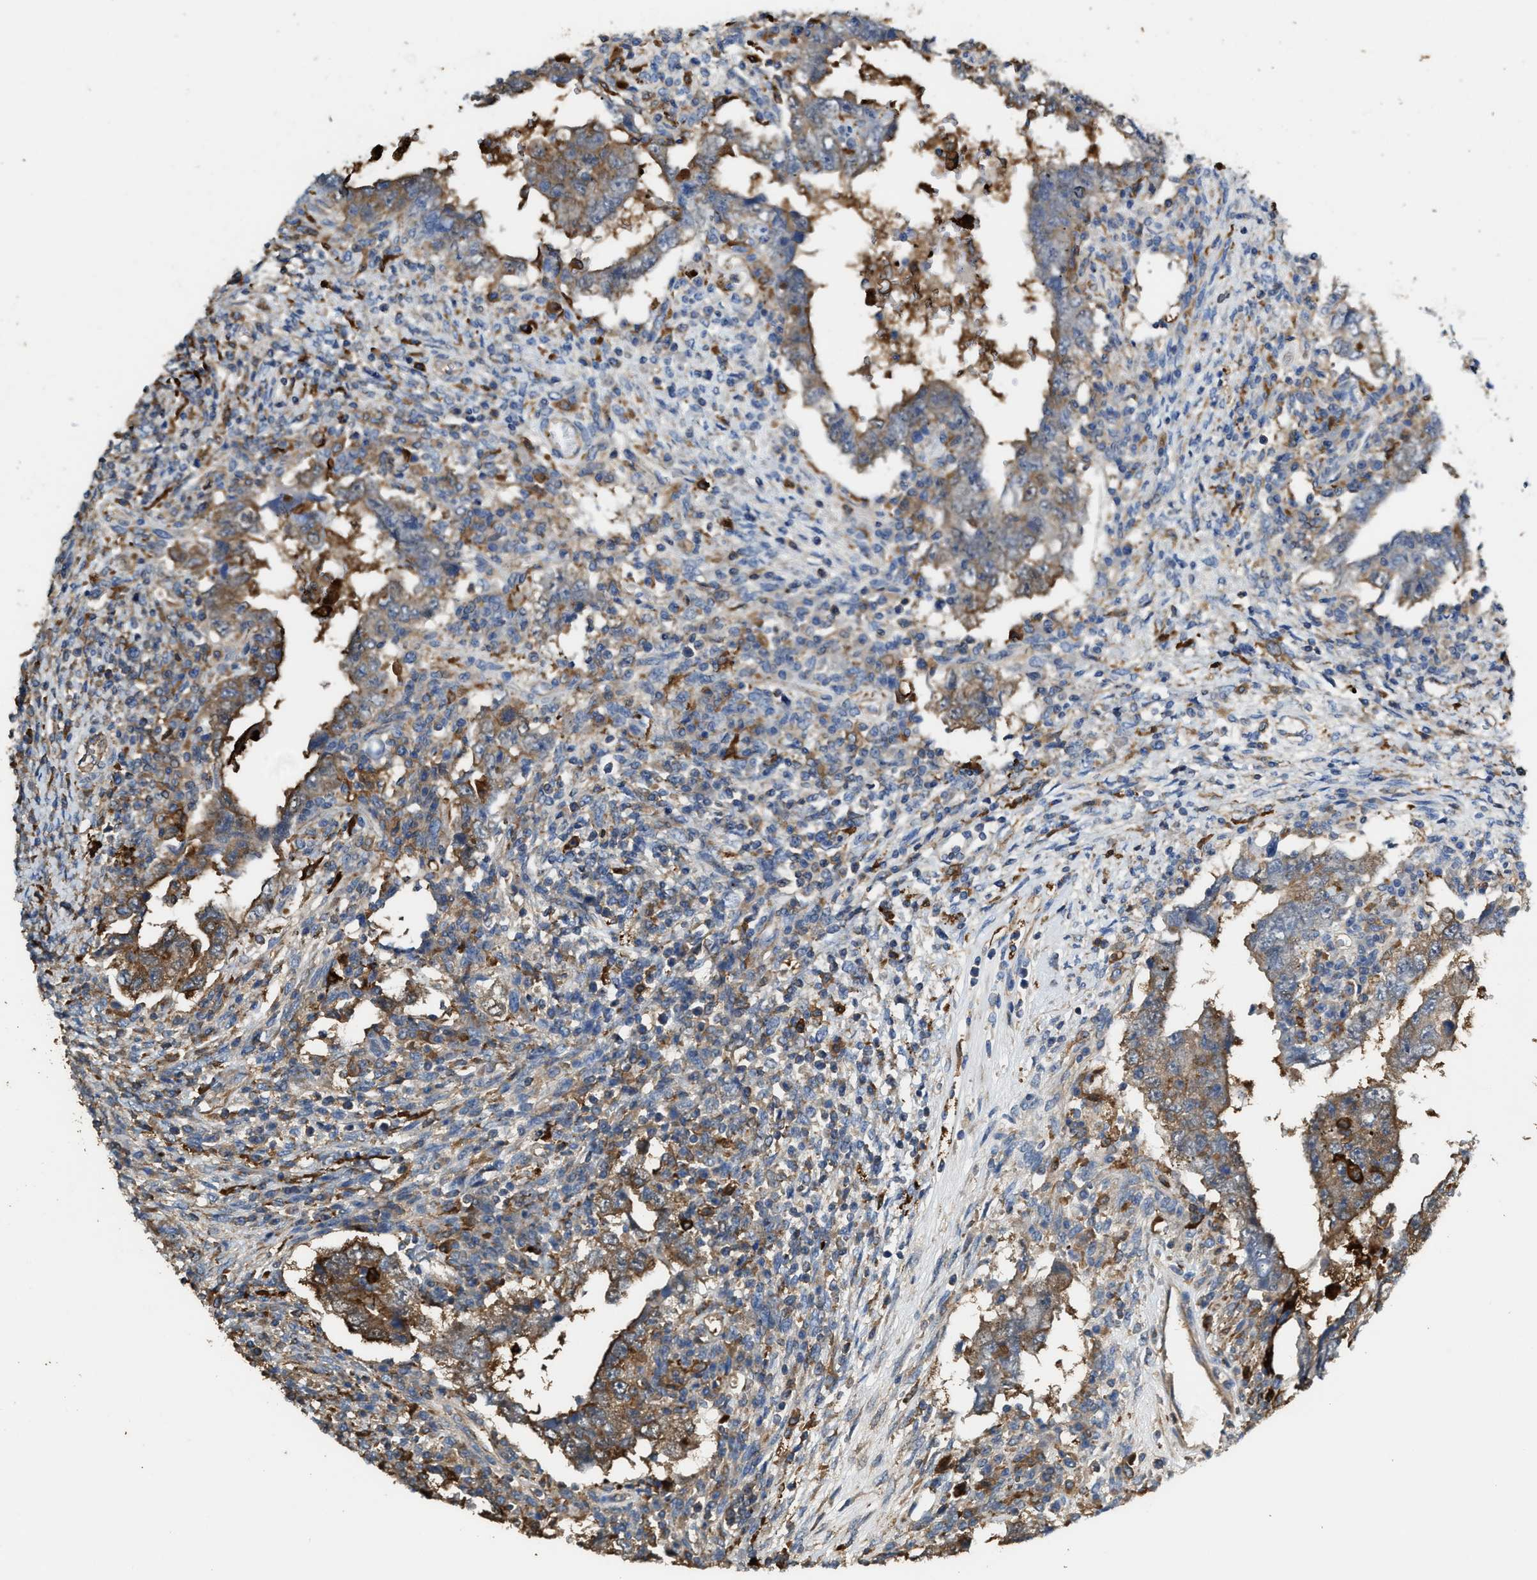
{"staining": {"intensity": "moderate", "quantity": ">75%", "location": "cytoplasmic/membranous"}, "tissue": "testis cancer", "cell_type": "Tumor cells", "image_type": "cancer", "snomed": [{"axis": "morphology", "description": "Carcinoma, Embryonal, NOS"}, {"axis": "topography", "description": "Testis"}], "caption": "A photomicrograph of human testis cancer stained for a protein shows moderate cytoplasmic/membranous brown staining in tumor cells. (DAB IHC, brown staining for protein, blue staining for nuclei).", "gene": "ATIC", "patient": {"sex": "male", "age": 26}}